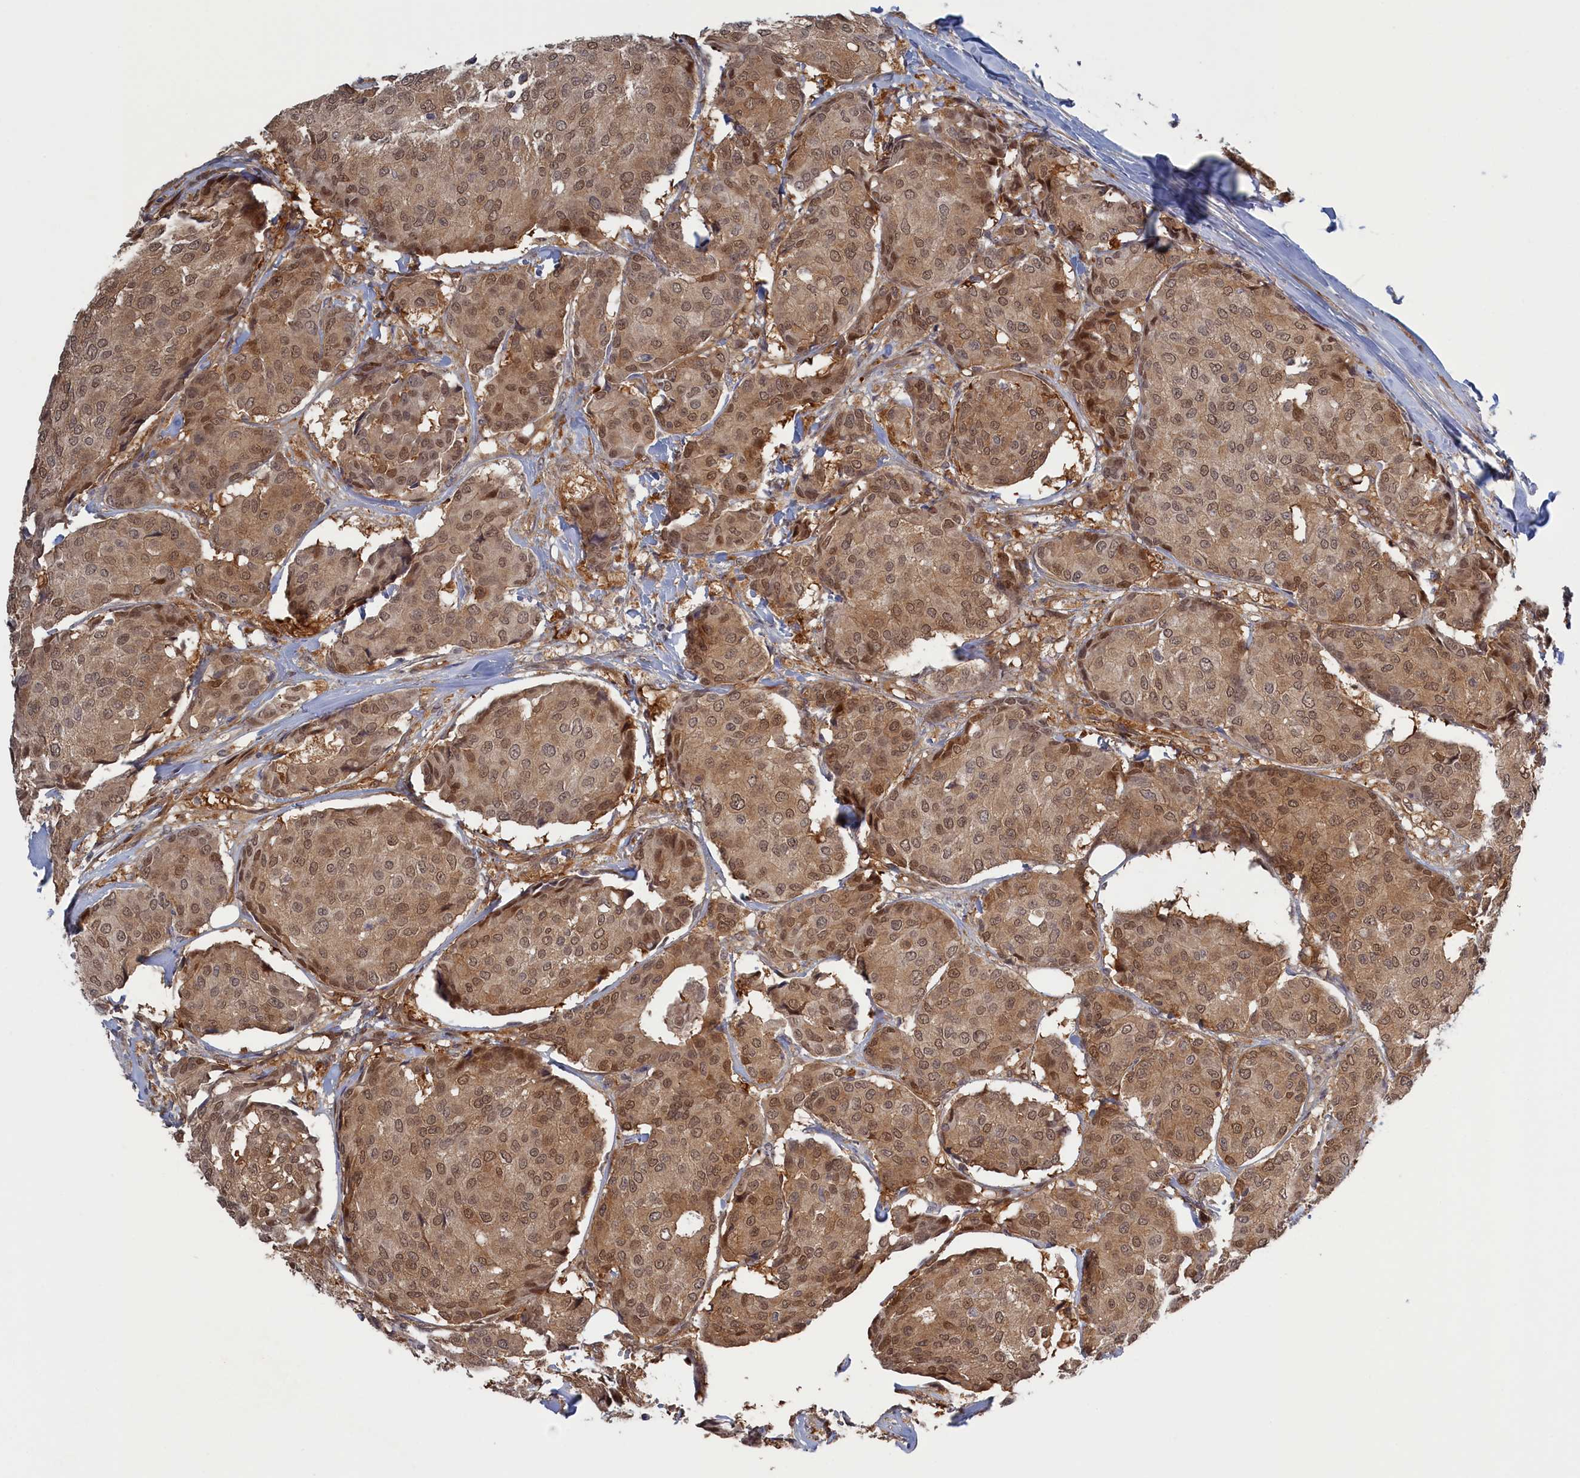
{"staining": {"intensity": "moderate", "quantity": ">75%", "location": "cytoplasmic/membranous,nuclear"}, "tissue": "breast cancer", "cell_type": "Tumor cells", "image_type": "cancer", "snomed": [{"axis": "morphology", "description": "Duct carcinoma"}, {"axis": "topography", "description": "Breast"}], "caption": "A brown stain highlights moderate cytoplasmic/membranous and nuclear positivity of a protein in human breast invasive ductal carcinoma tumor cells.", "gene": "IRGQ", "patient": {"sex": "female", "age": 75}}